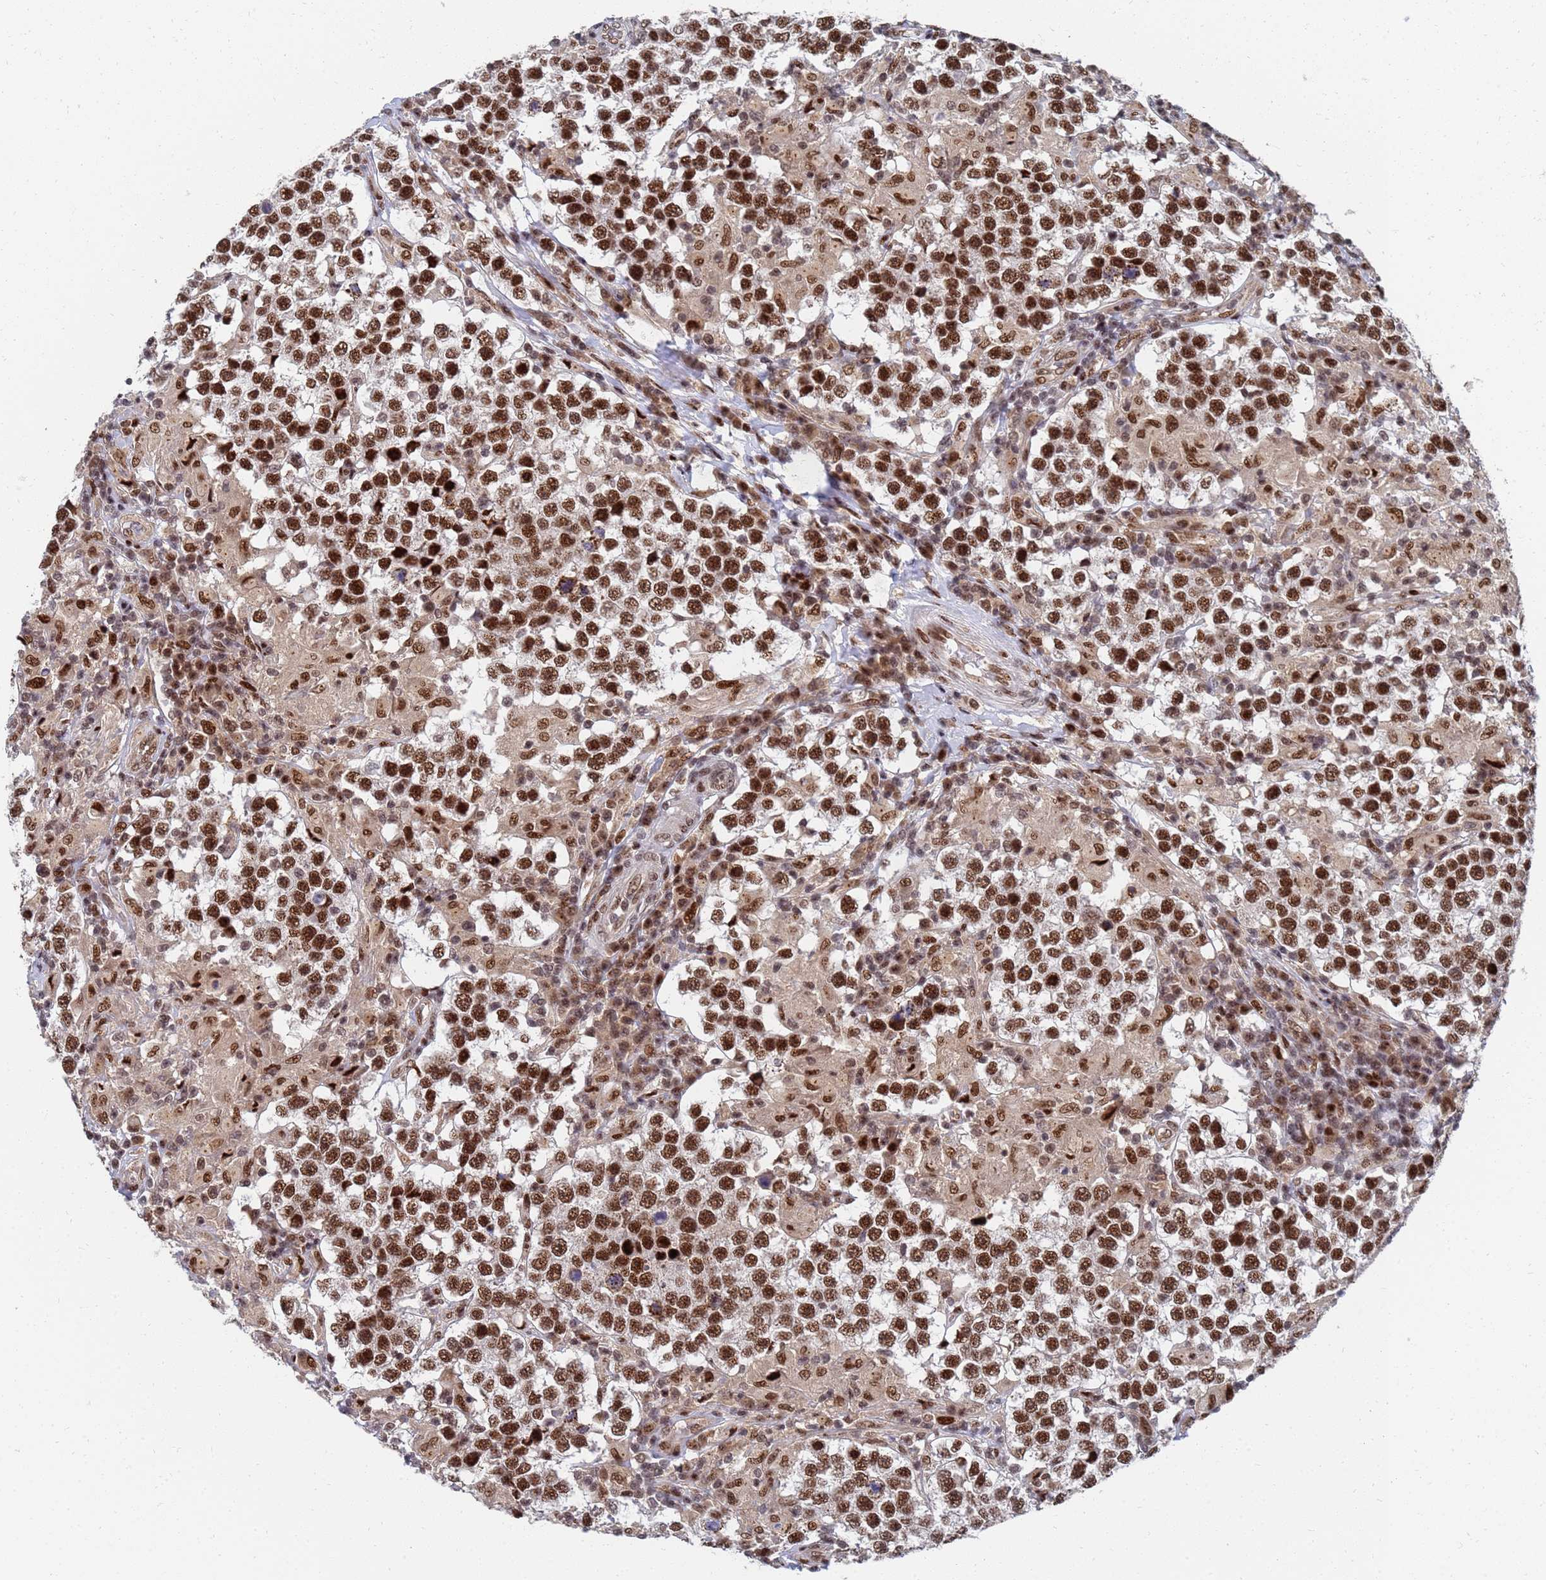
{"staining": {"intensity": "strong", "quantity": ">75%", "location": "nuclear"}, "tissue": "testis cancer", "cell_type": "Tumor cells", "image_type": "cancer", "snomed": [{"axis": "morphology", "description": "Seminoma, NOS"}, {"axis": "morphology", "description": "Carcinoma, Embryonal, NOS"}, {"axis": "topography", "description": "Testis"}], "caption": "Strong nuclear positivity is identified in approximately >75% of tumor cells in seminoma (testis). (Stains: DAB in brown, nuclei in blue, Microscopy: brightfield microscopy at high magnification).", "gene": "AP5Z1", "patient": {"sex": "male", "age": 41}}